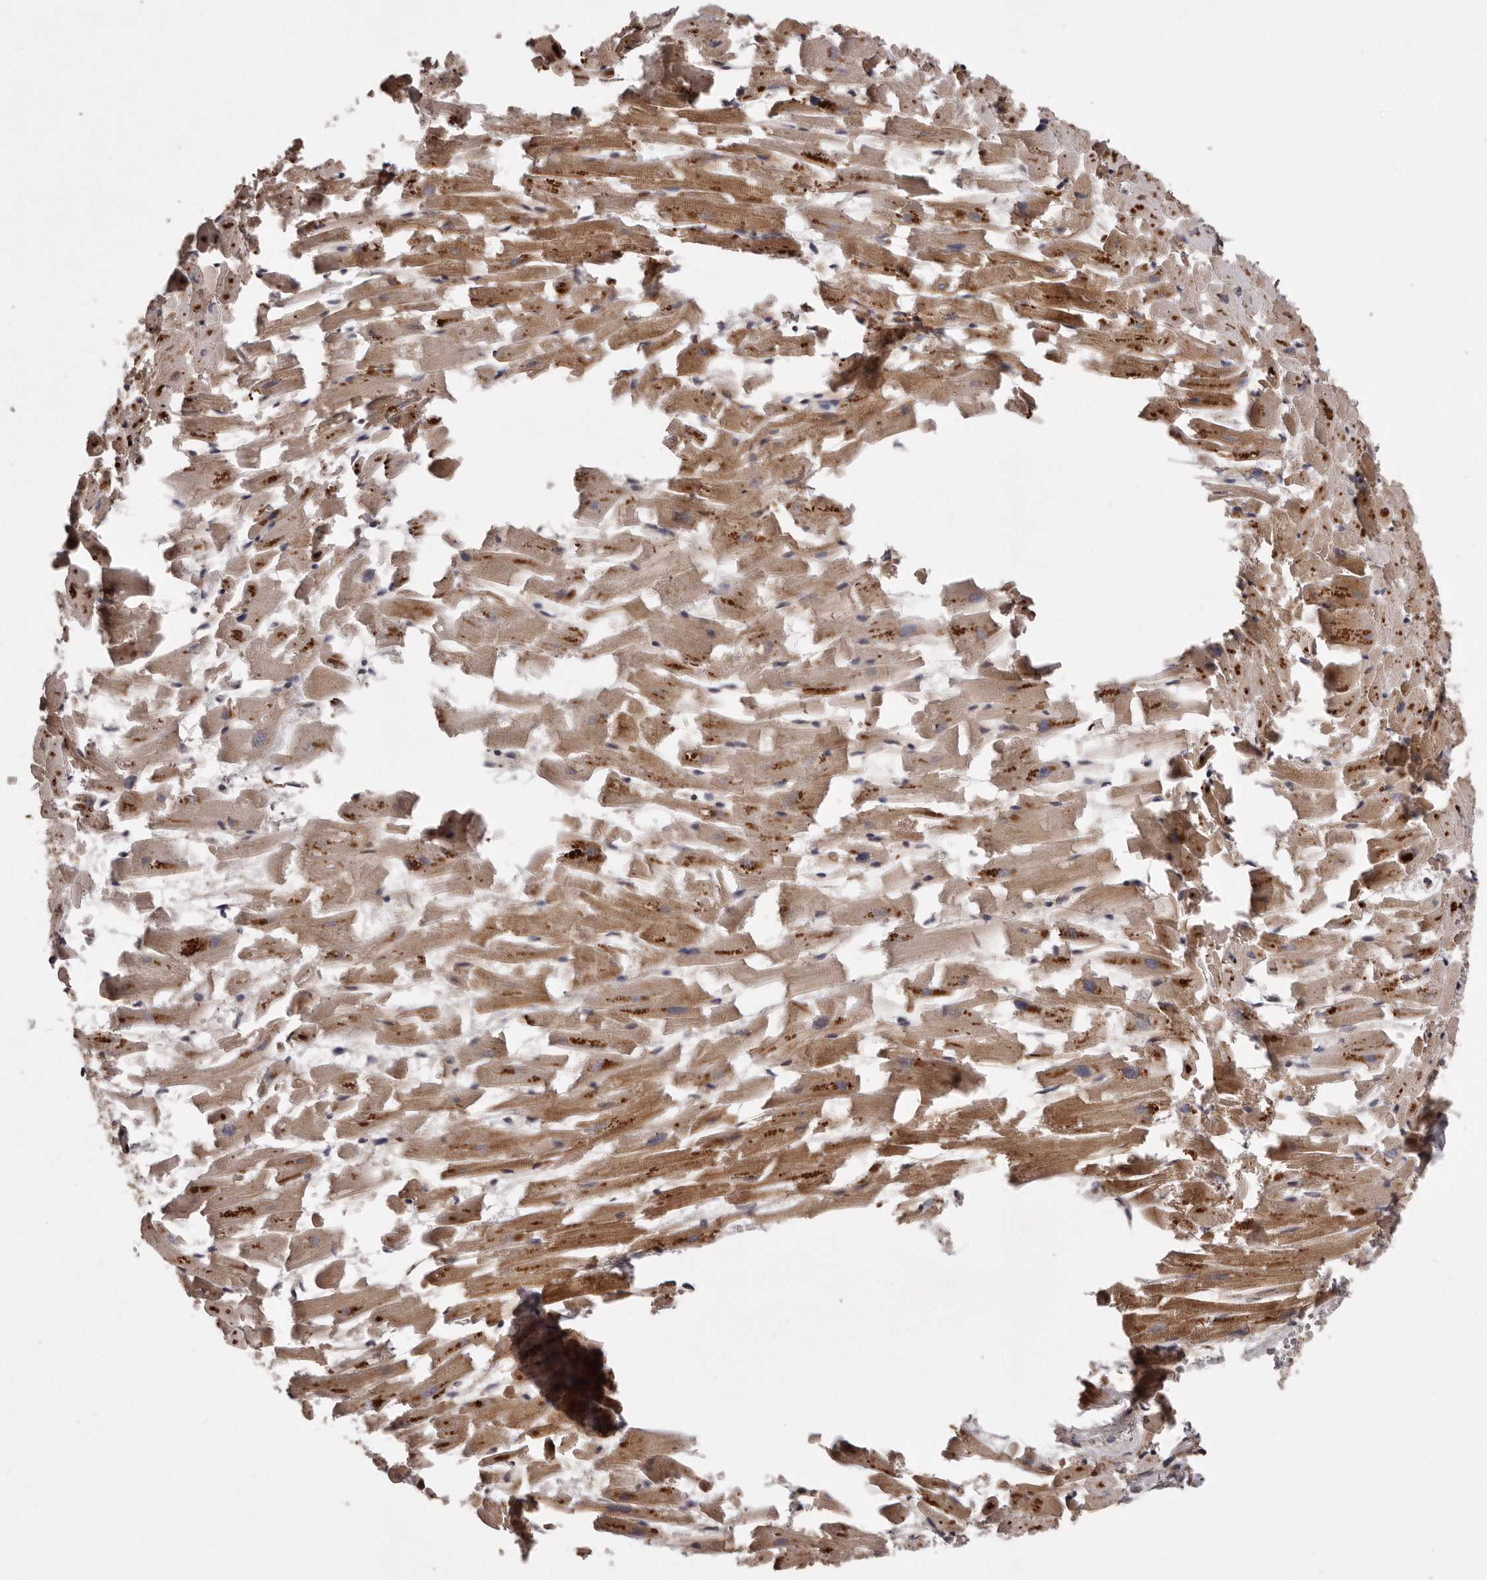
{"staining": {"intensity": "moderate", "quantity": ">75%", "location": "cytoplasmic/membranous"}, "tissue": "heart muscle", "cell_type": "Cardiomyocytes", "image_type": "normal", "snomed": [{"axis": "morphology", "description": "Normal tissue, NOS"}, {"axis": "topography", "description": "Heart"}], "caption": "IHC micrograph of unremarkable heart muscle stained for a protein (brown), which exhibits medium levels of moderate cytoplasmic/membranous positivity in approximately >75% of cardiomyocytes.", "gene": "ARMCX1", "patient": {"sex": "female", "age": 64}}